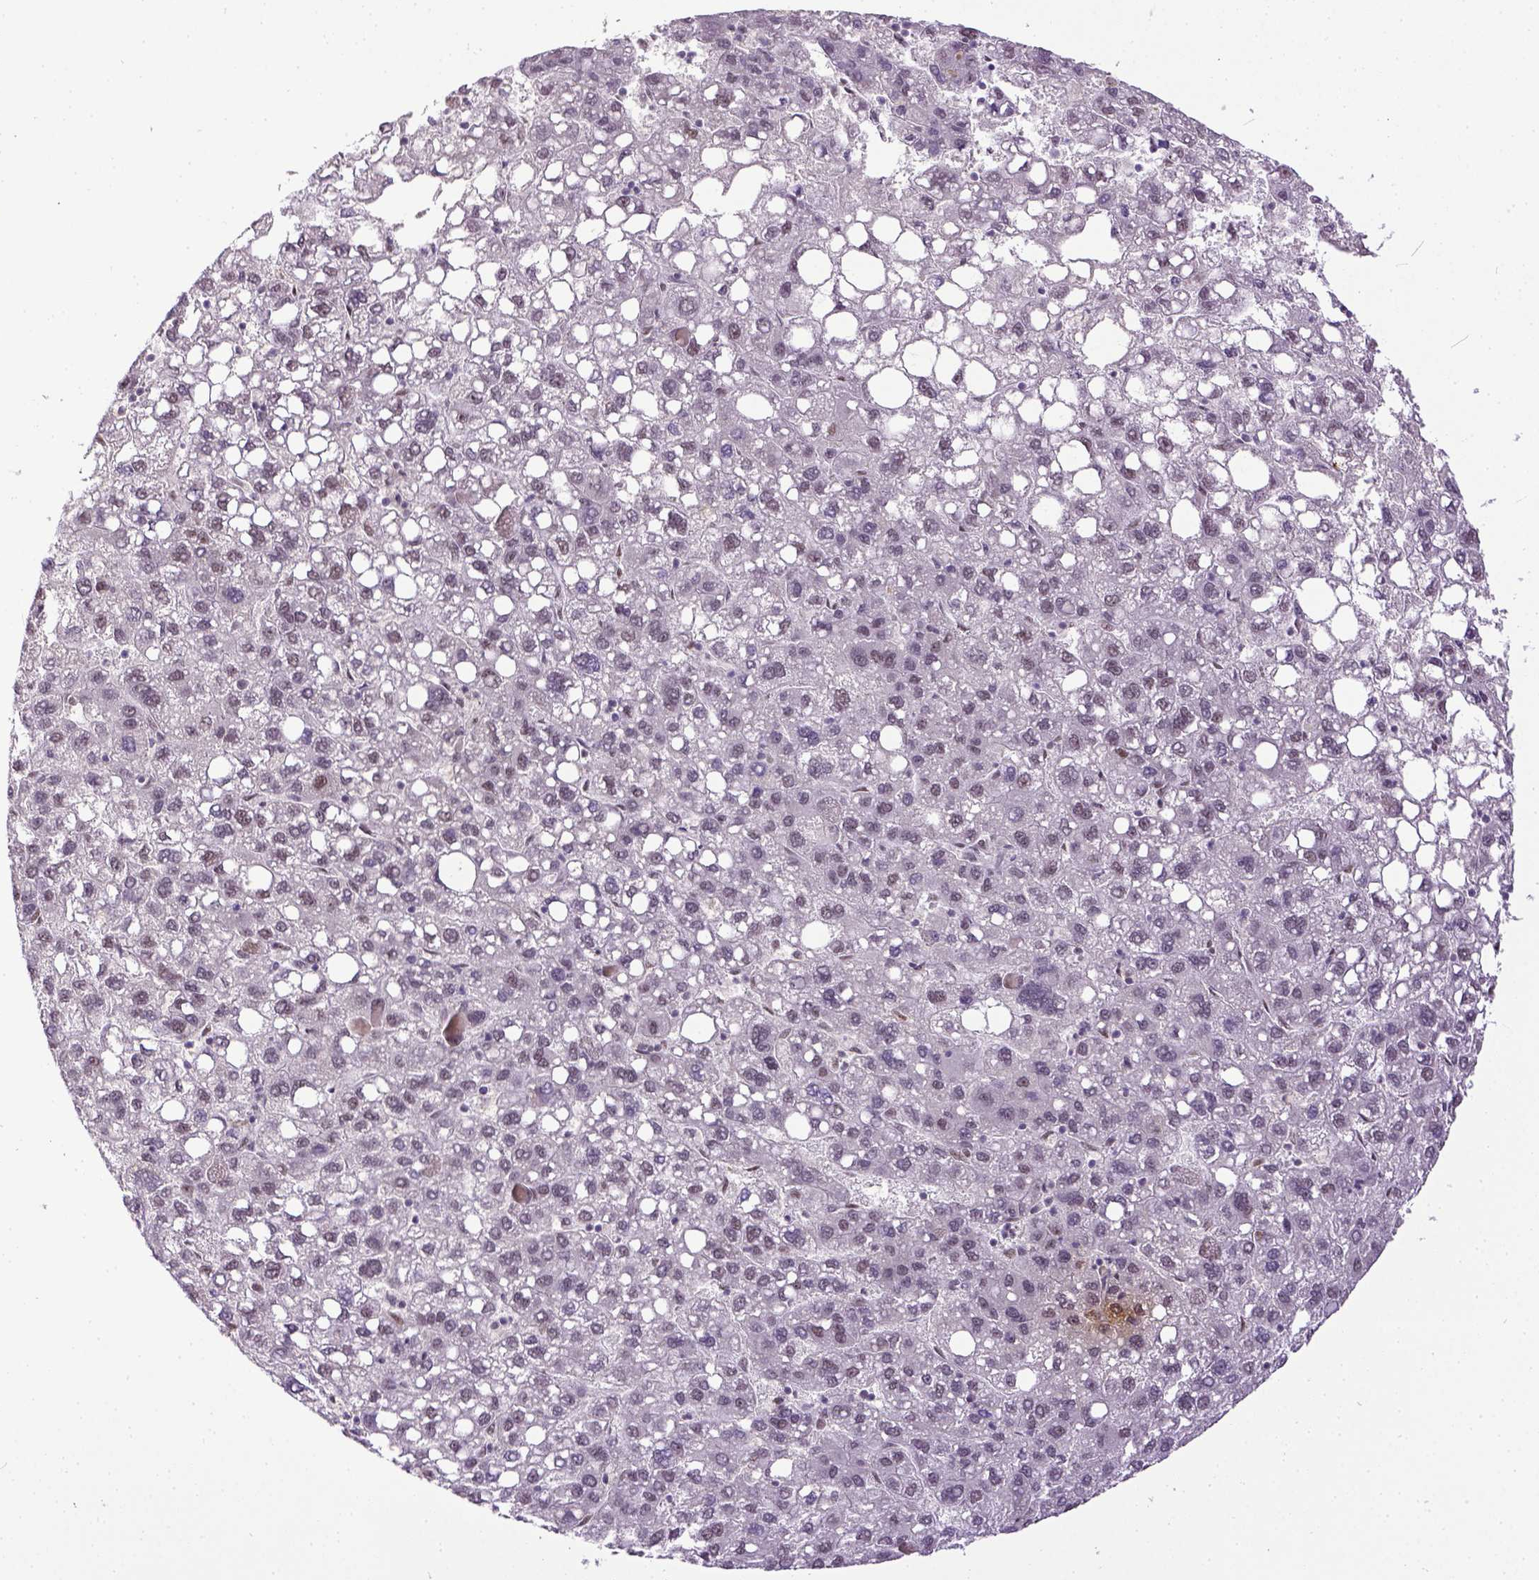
{"staining": {"intensity": "moderate", "quantity": "25%-75%", "location": "nuclear"}, "tissue": "liver cancer", "cell_type": "Tumor cells", "image_type": "cancer", "snomed": [{"axis": "morphology", "description": "Carcinoma, Hepatocellular, NOS"}, {"axis": "topography", "description": "Liver"}], "caption": "Protein staining reveals moderate nuclear staining in approximately 25%-75% of tumor cells in hepatocellular carcinoma (liver).", "gene": "ERCC1", "patient": {"sex": "female", "age": 82}}